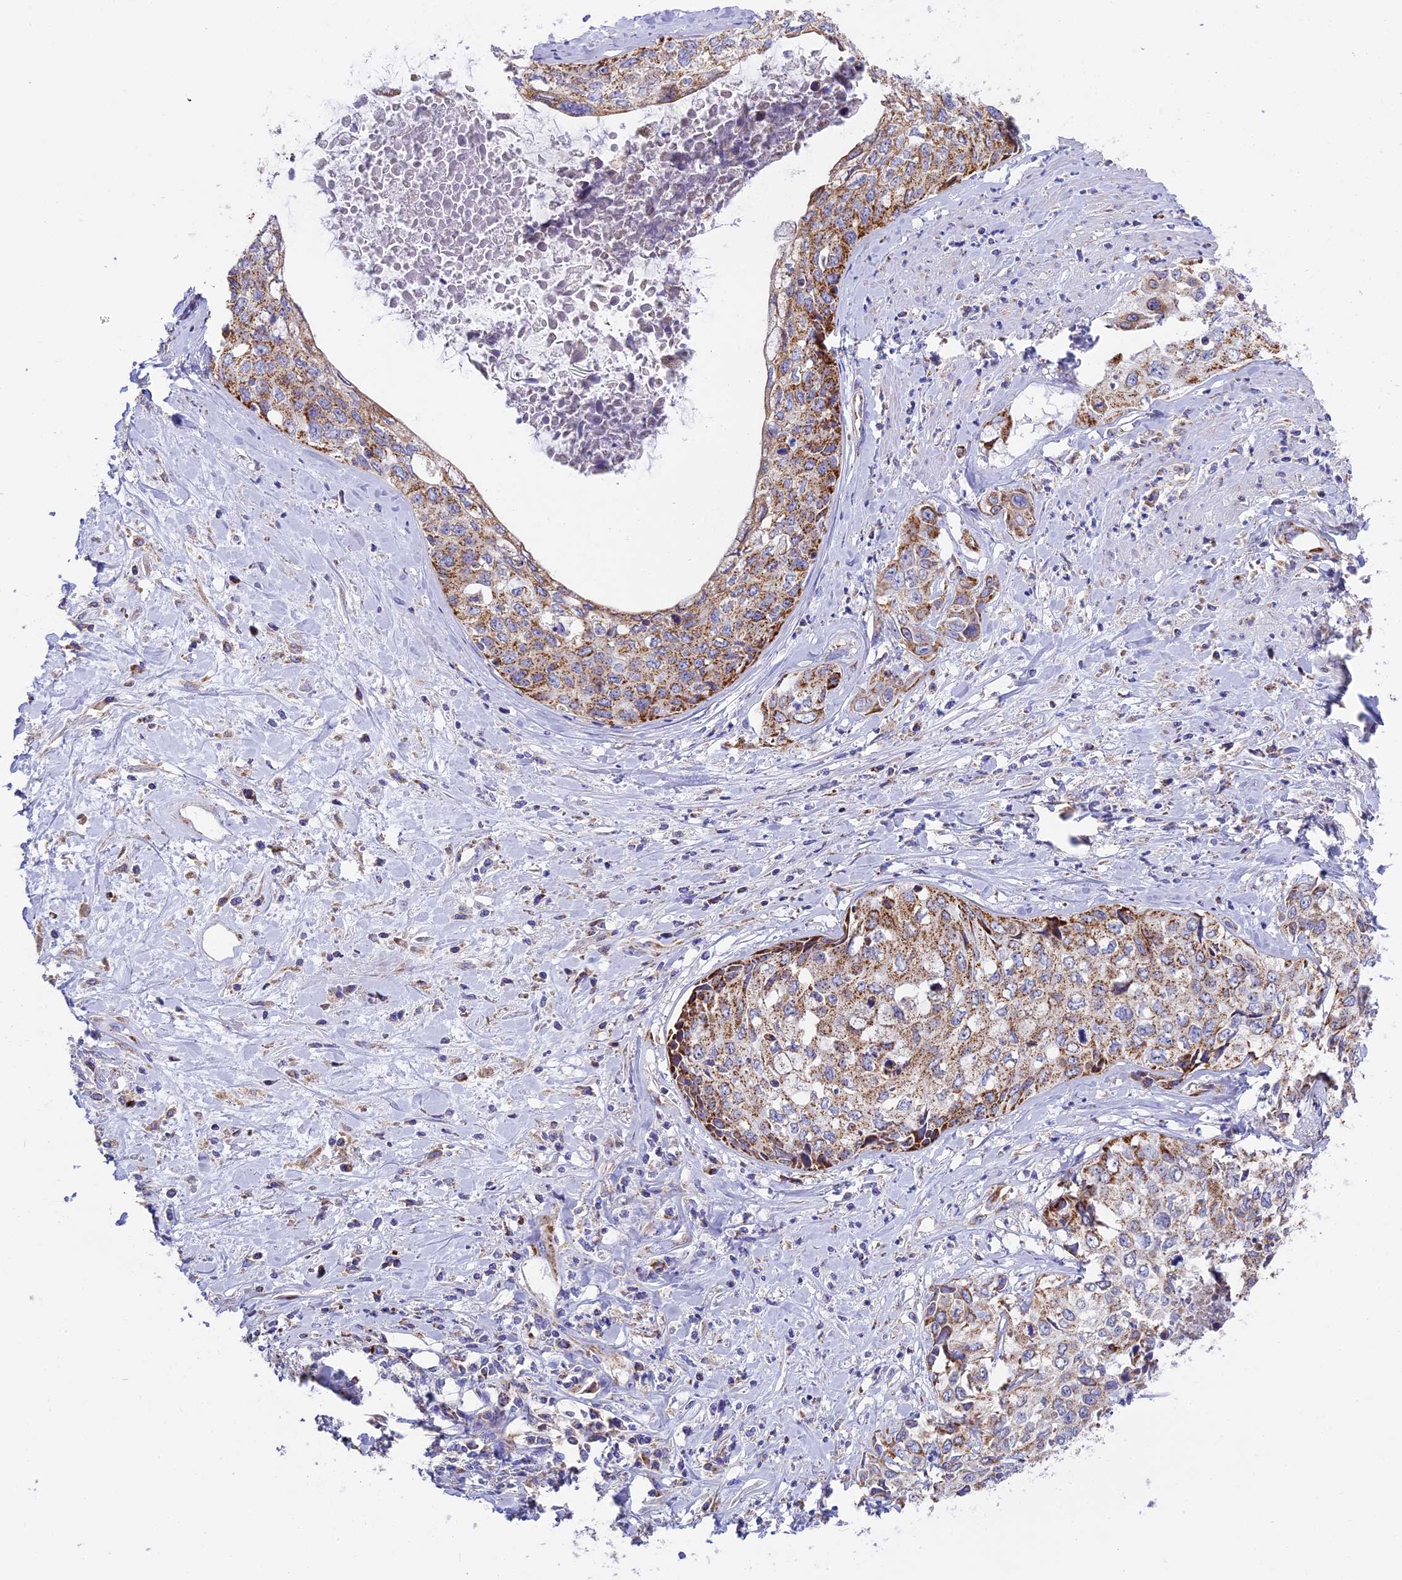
{"staining": {"intensity": "moderate", "quantity": ">75%", "location": "cytoplasmic/membranous"}, "tissue": "cervical cancer", "cell_type": "Tumor cells", "image_type": "cancer", "snomed": [{"axis": "morphology", "description": "Squamous cell carcinoma, NOS"}, {"axis": "topography", "description": "Cervix"}], "caption": "Protein expression analysis of cervical squamous cell carcinoma reveals moderate cytoplasmic/membranous staining in approximately >75% of tumor cells. The protein of interest is shown in brown color, while the nuclei are stained blue.", "gene": "MRPS34", "patient": {"sex": "female", "age": 31}}